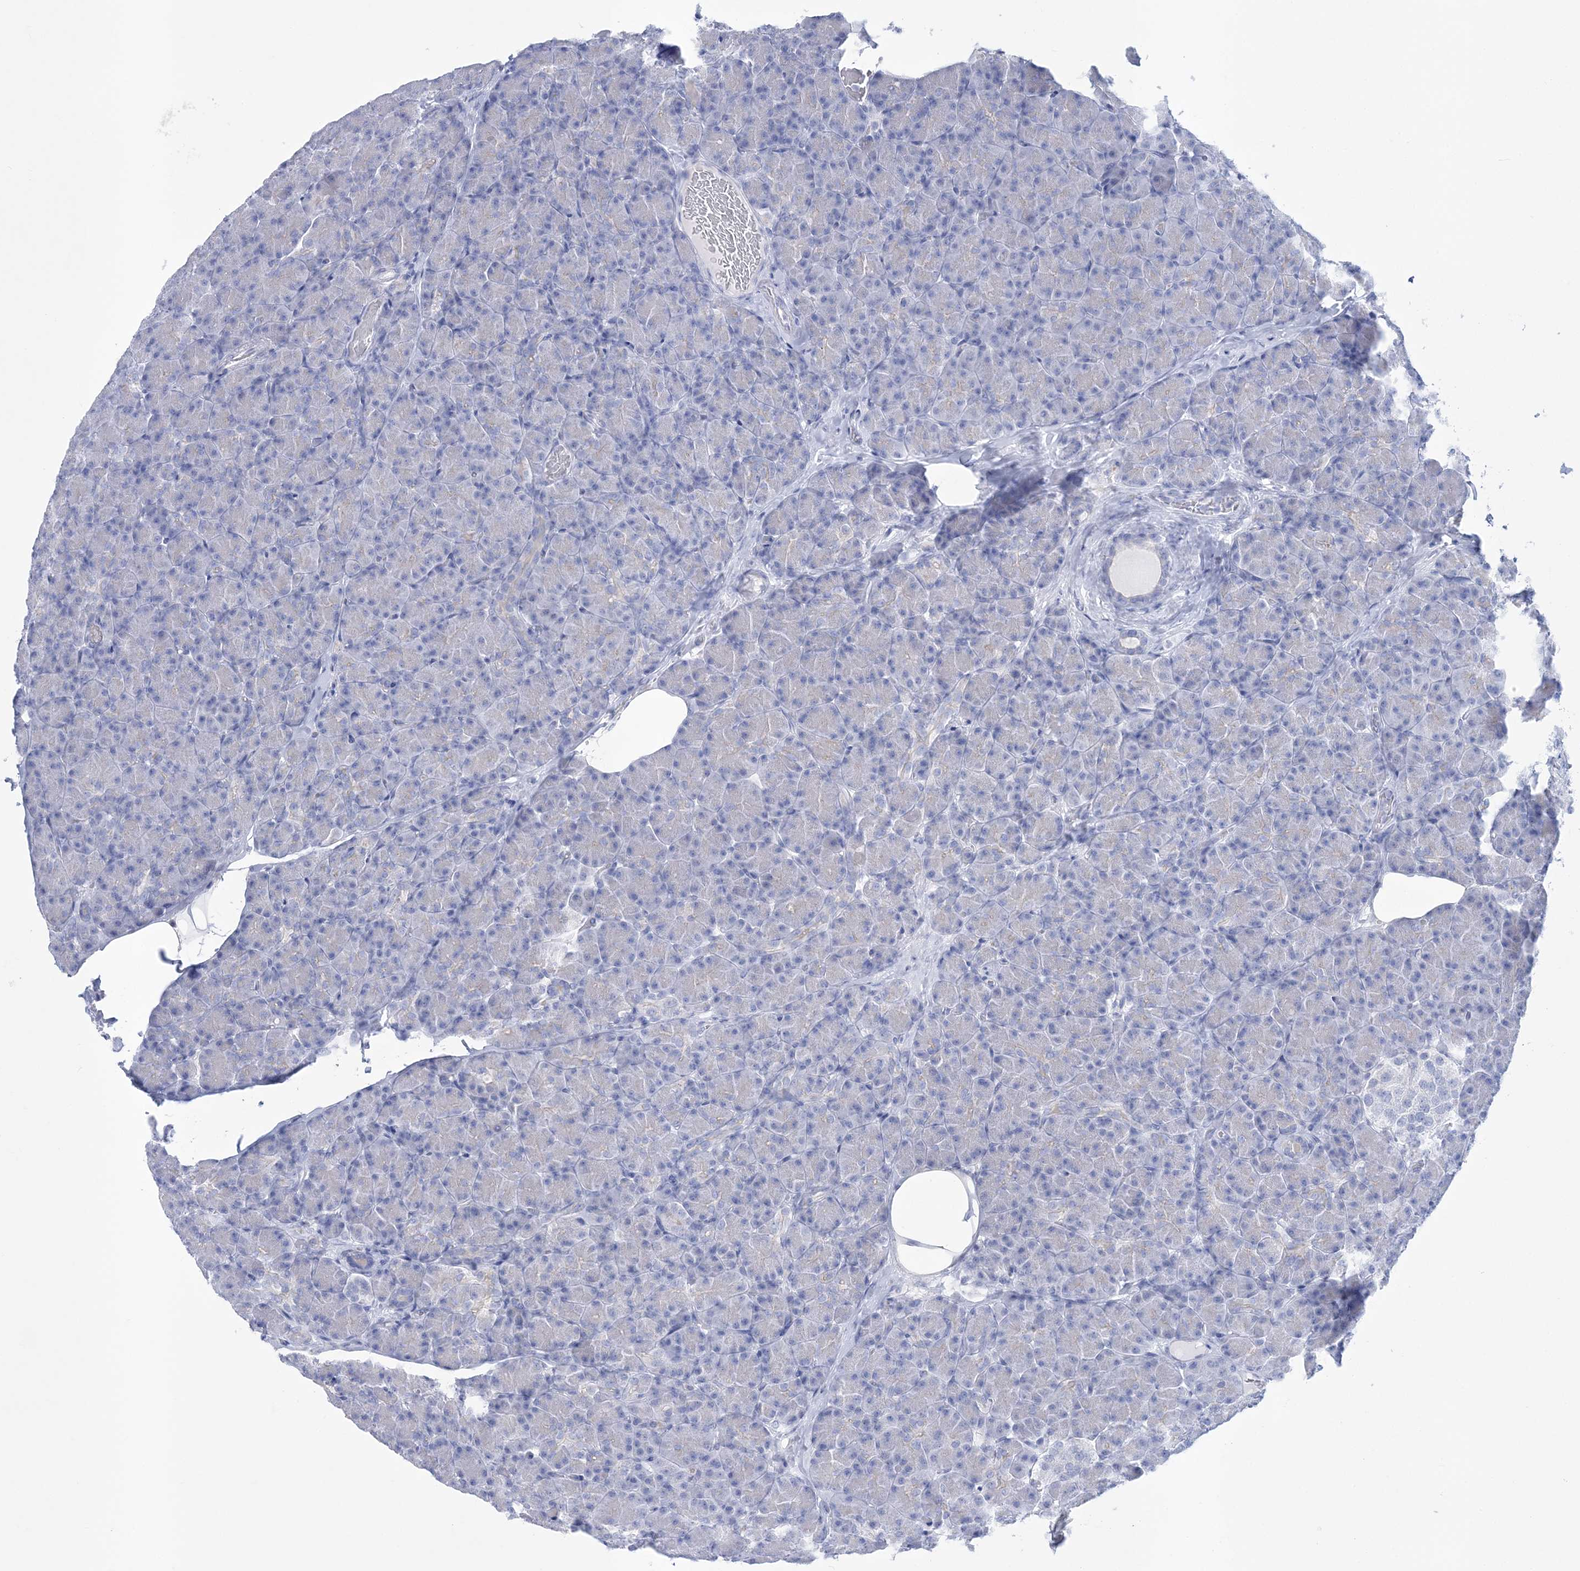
{"staining": {"intensity": "negative", "quantity": "none", "location": "none"}, "tissue": "pancreas", "cell_type": "Exocrine glandular cells", "image_type": "normal", "snomed": [{"axis": "morphology", "description": "Normal tissue, NOS"}, {"axis": "topography", "description": "Pancreas"}], "caption": "A micrograph of human pancreas is negative for staining in exocrine glandular cells. (Brightfield microscopy of DAB (3,3'-diaminobenzidine) IHC at high magnification).", "gene": "RBP2", "patient": {"sex": "female", "age": 43}}